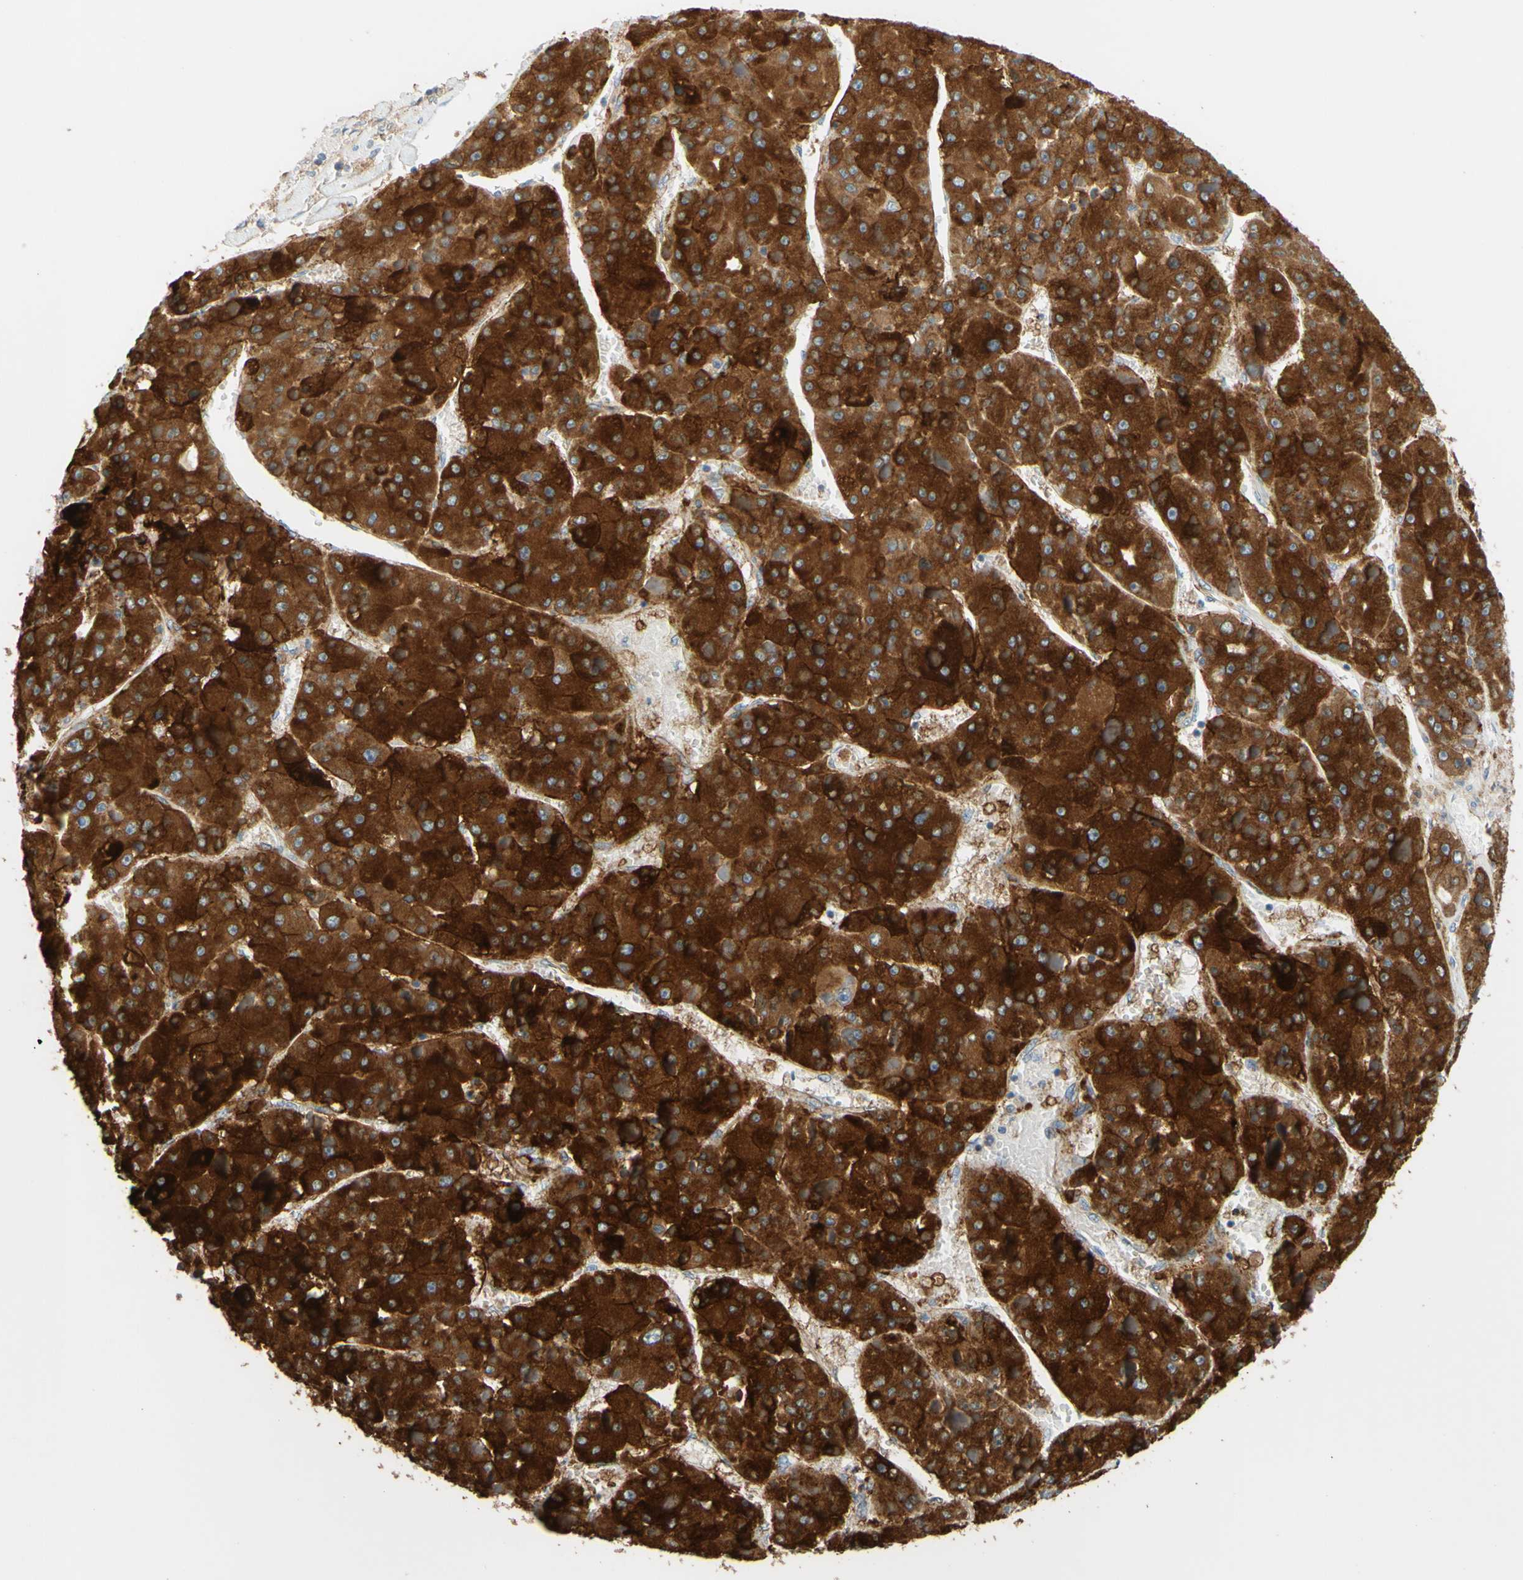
{"staining": {"intensity": "strong", "quantity": ">75%", "location": "cytoplasmic/membranous"}, "tissue": "liver cancer", "cell_type": "Tumor cells", "image_type": "cancer", "snomed": [{"axis": "morphology", "description": "Carcinoma, Hepatocellular, NOS"}, {"axis": "topography", "description": "Liver"}], "caption": "High-power microscopy captured an immunohistochemistry (IHC) photomicrograph of hepatocellular carcinoma (liver), revealing strong cytoplasmic/membranous staining in approximately >75% of tumor cells. The staining is performed using DAB brown chromogen to label protein expression. The nuclei are counter-stained blue using hematoxylin.", "gene": "POR", "patient": {"sex": "female", "age": 73}}